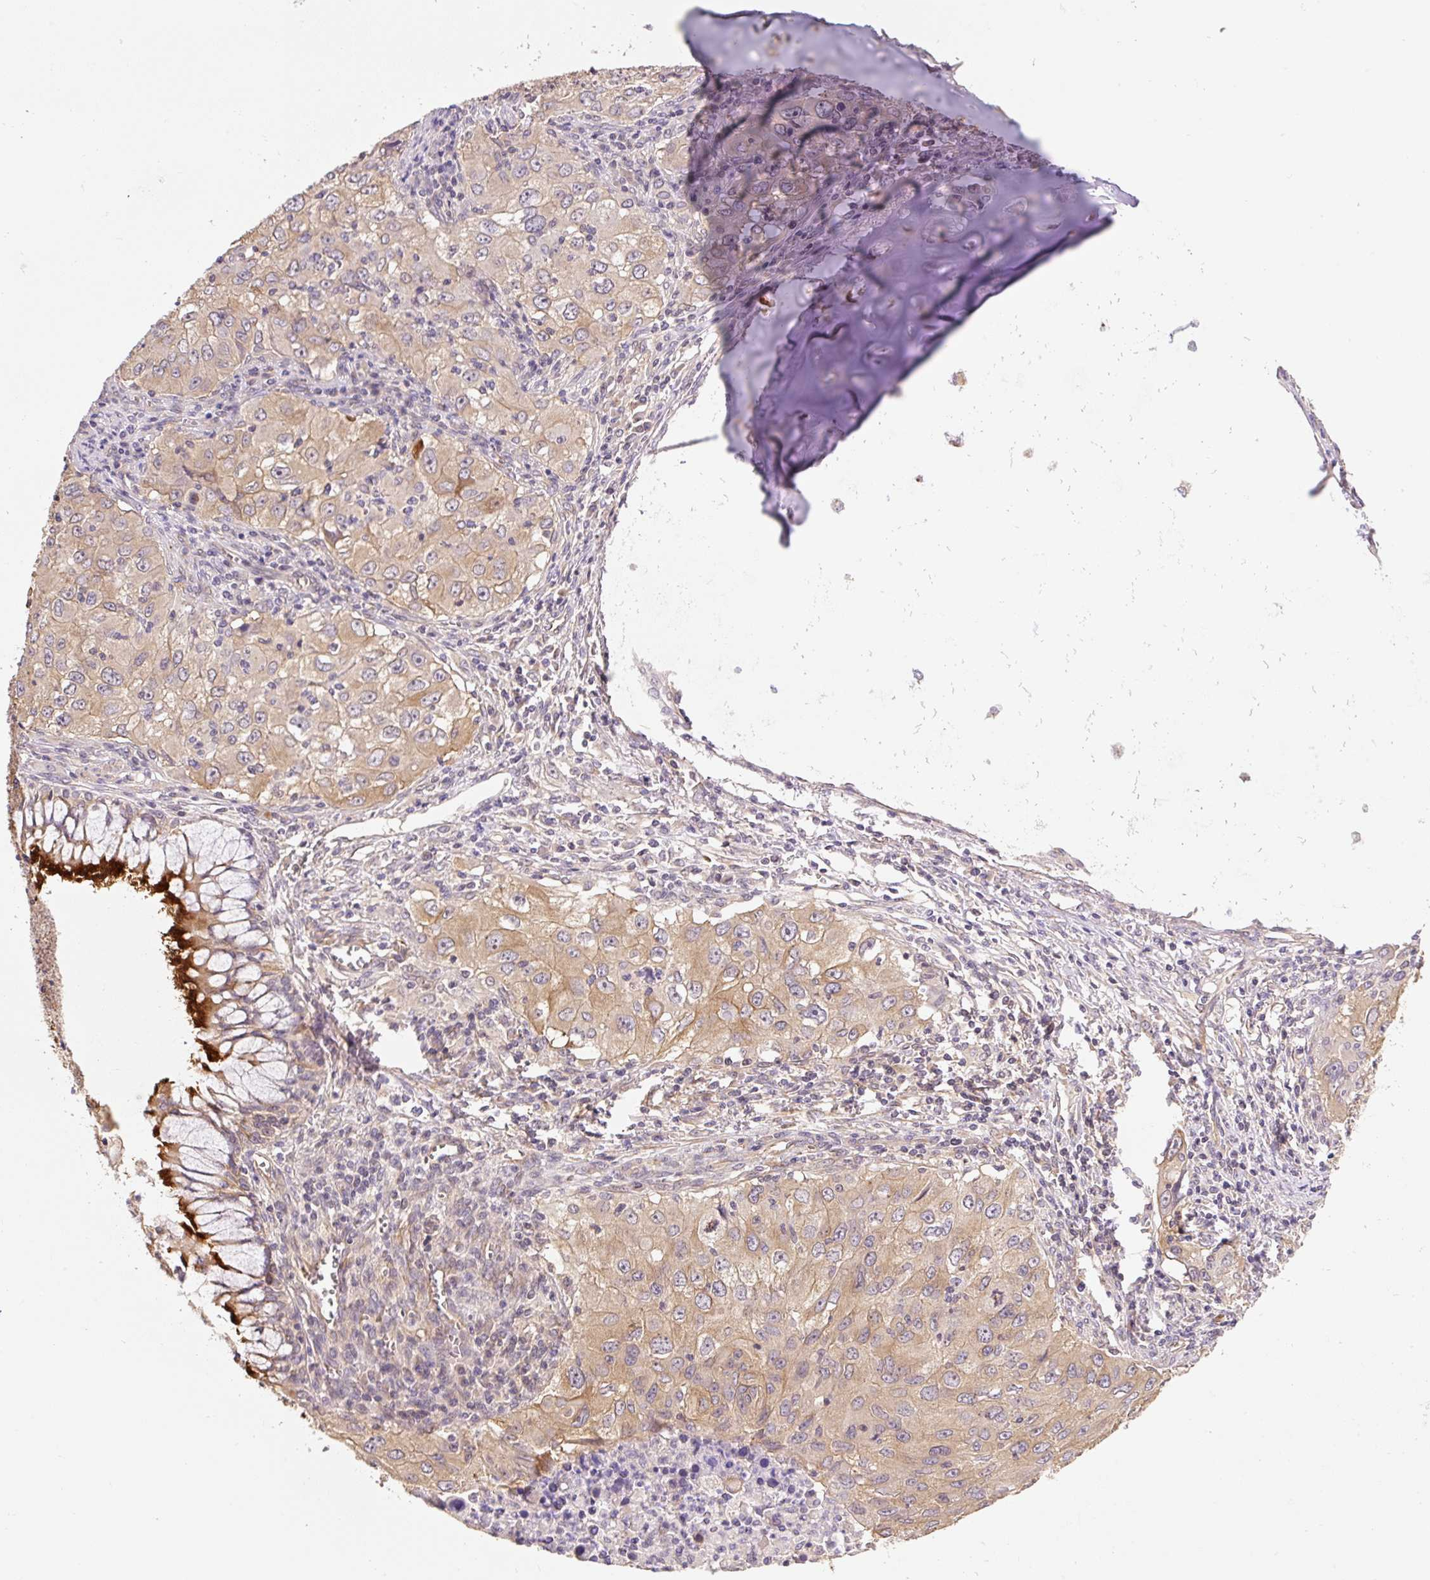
{"staining": {"intensity": "moderate", "quantity": "<25%", "location": "cytoplasmic/membranous"}, "tissue": "lung cancer", "cell_type": "Tumor cells", "image_type": "cancer", "snomed": [{"axis": "morphology", "description": "Adenocarcinoma, NOS"}, {"axis": "morphology", "description": "Adenocarcinoma, metastatic, NOS"}, {"axis": "topography", "description": "Lymph node"}, {"axis": "topography", "description": "Lung"}], "caption": "Lung cancer stained for a protein (brown) displays moderate cytoplasmic/membranous positive positivity in approximately <25% of tumor cells.", "gene": "COX8A", "patient": {"sex": "female", "age": 42}}